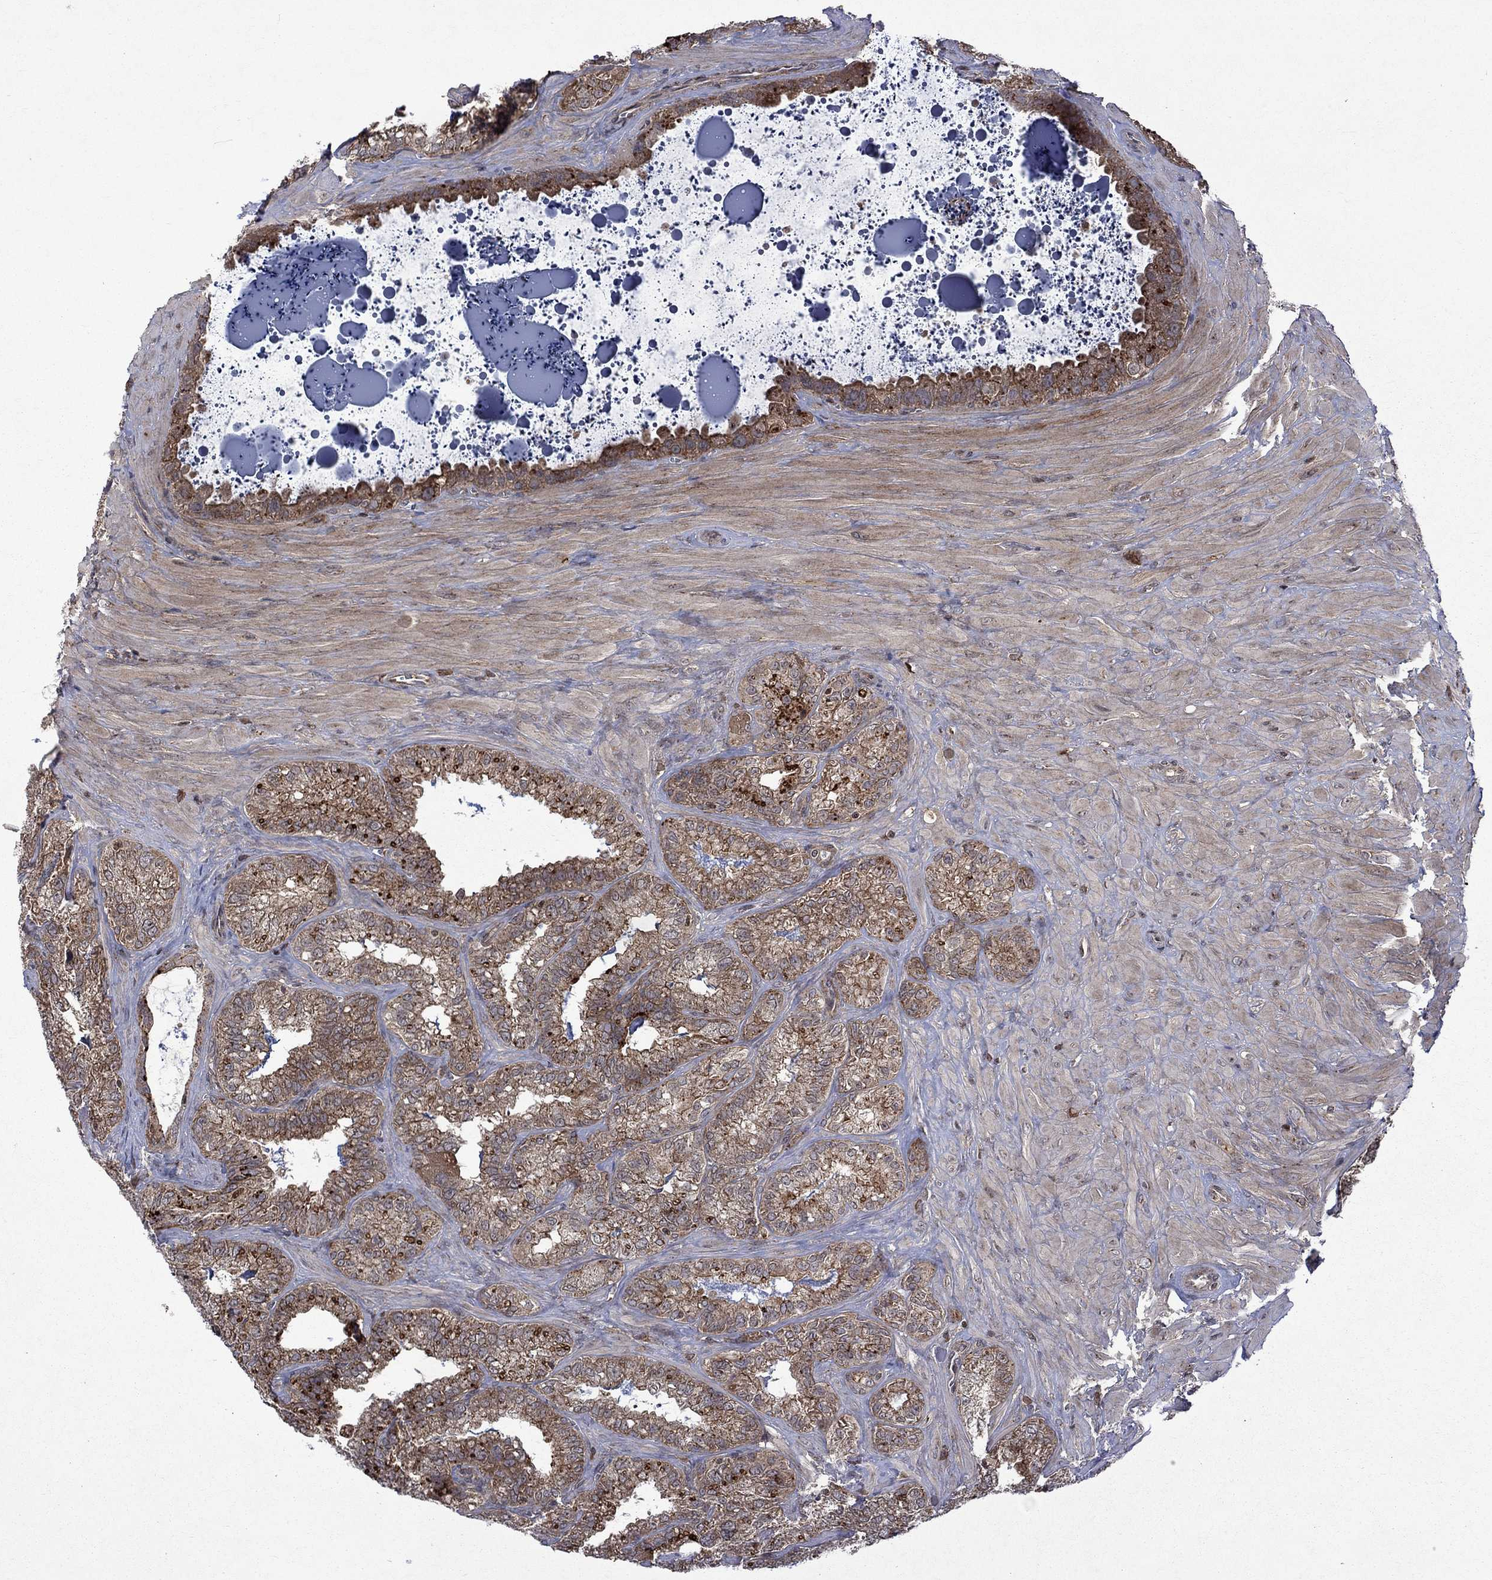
{"staining": {"intensity": "moderate", "quantity": ">75%", "location": "cytoplasmic/membranous"}, "tissue": "seminal vesicle", "cell_type": "Glandular cells", "image_type": "normal", "snomed": [{"axis": "morphology", "description": "Normal tissue, NOS"}, {"axis": "topography", "description": "Seminal veicle"}], "caption": "DAB immunohistochemical staining of unremarkable seminal vesicle shows moderate cytoplasmic/membranous protein expression in about >75% of glandular cells. (Brightfield microscopy of DAB IHC at high magnification).", "gene": "TMEM33", "patient": {"sex": "male", "age": 57}}